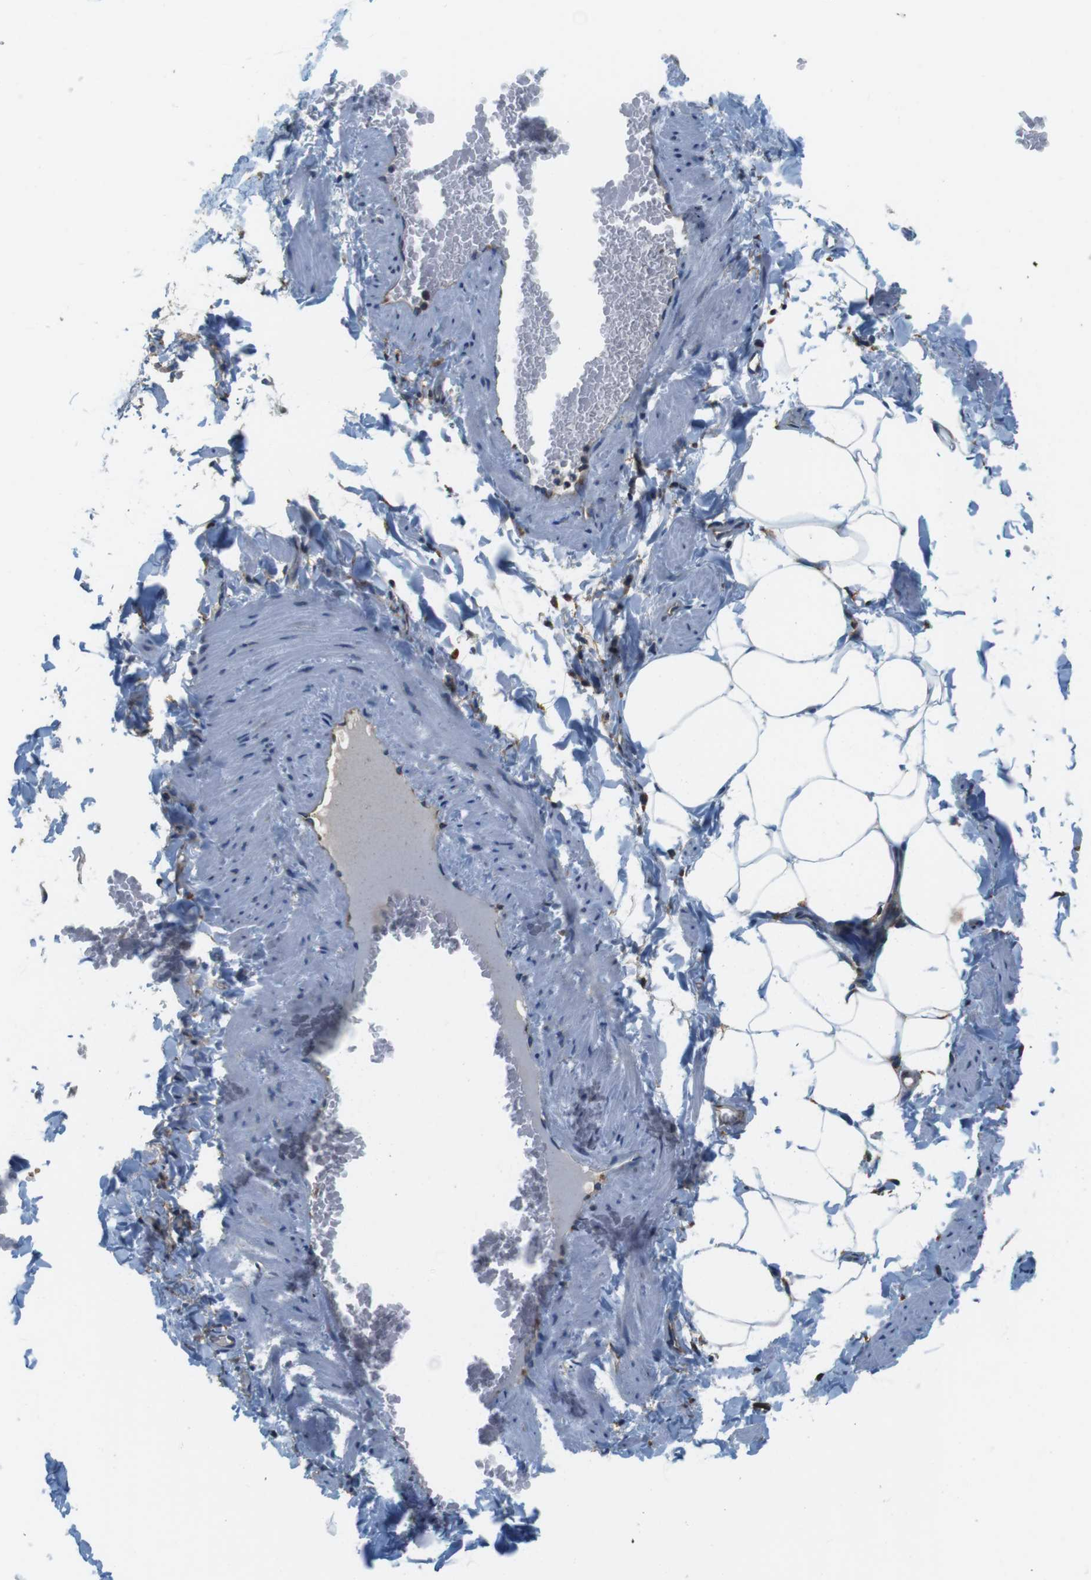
{"staining": {"intensity": "moderate", "quantity": "<25%", "location": "cytoplasmic/membranous"}, "tissue": "adipose tissue", "cell_type": "Adipocytes", "image_type": "normal", "snomed": [{"axis": "morphology", "description": "Normal tissue, NOS"}, {"axis": "topography", "description": "Vascular tissue"}], "caption": "Moderate cytoplasmic/membranous staining is identified in about <25% of adipocytes in benign adipose tissue. Nuclei are stained in blue.", "gene": "DENND4C", "patient": {"sex": "male", "age": 41}}